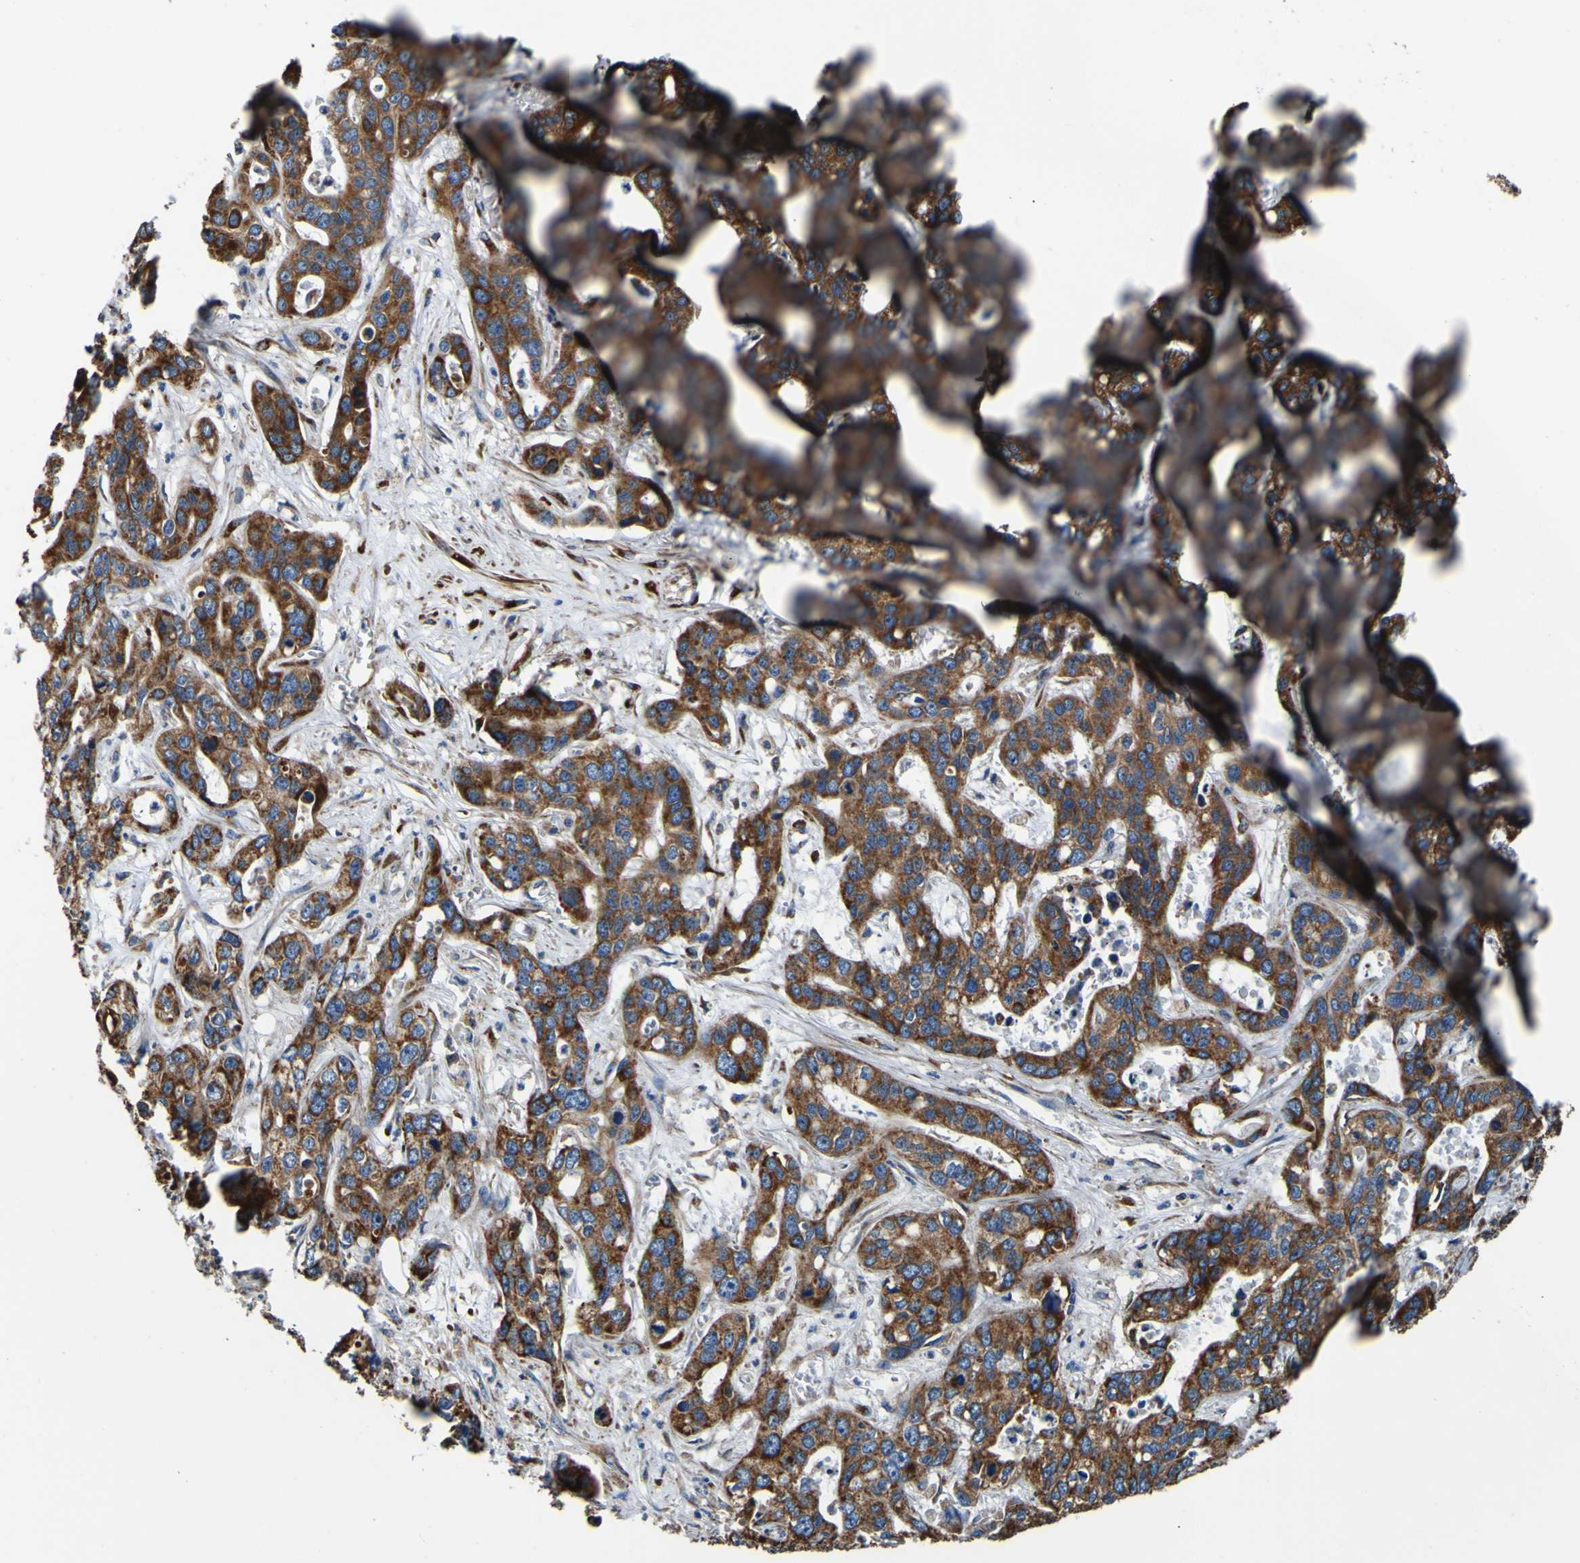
{"staining": {"intensity": "strong", "quantity": ">75%", "location": "cytoplasmic/membranous"}, "tissue": "liver cancer", "cell_type": "Tumor cells", "image_type": "cancer", "snomed": [{"axis": "morphology", "description": "Cholangiocarcinoma"}, {"axis": "topography", "description": "Liver"}], "caption": "This is a histology image of immunohistochemistry (IHC) staining of liver cancer, which shows strong staining in the cytoplasmic/membranous of tumor cells.", "gene": "INPP5A", "patient": {"sex": "female", "age": 65}}